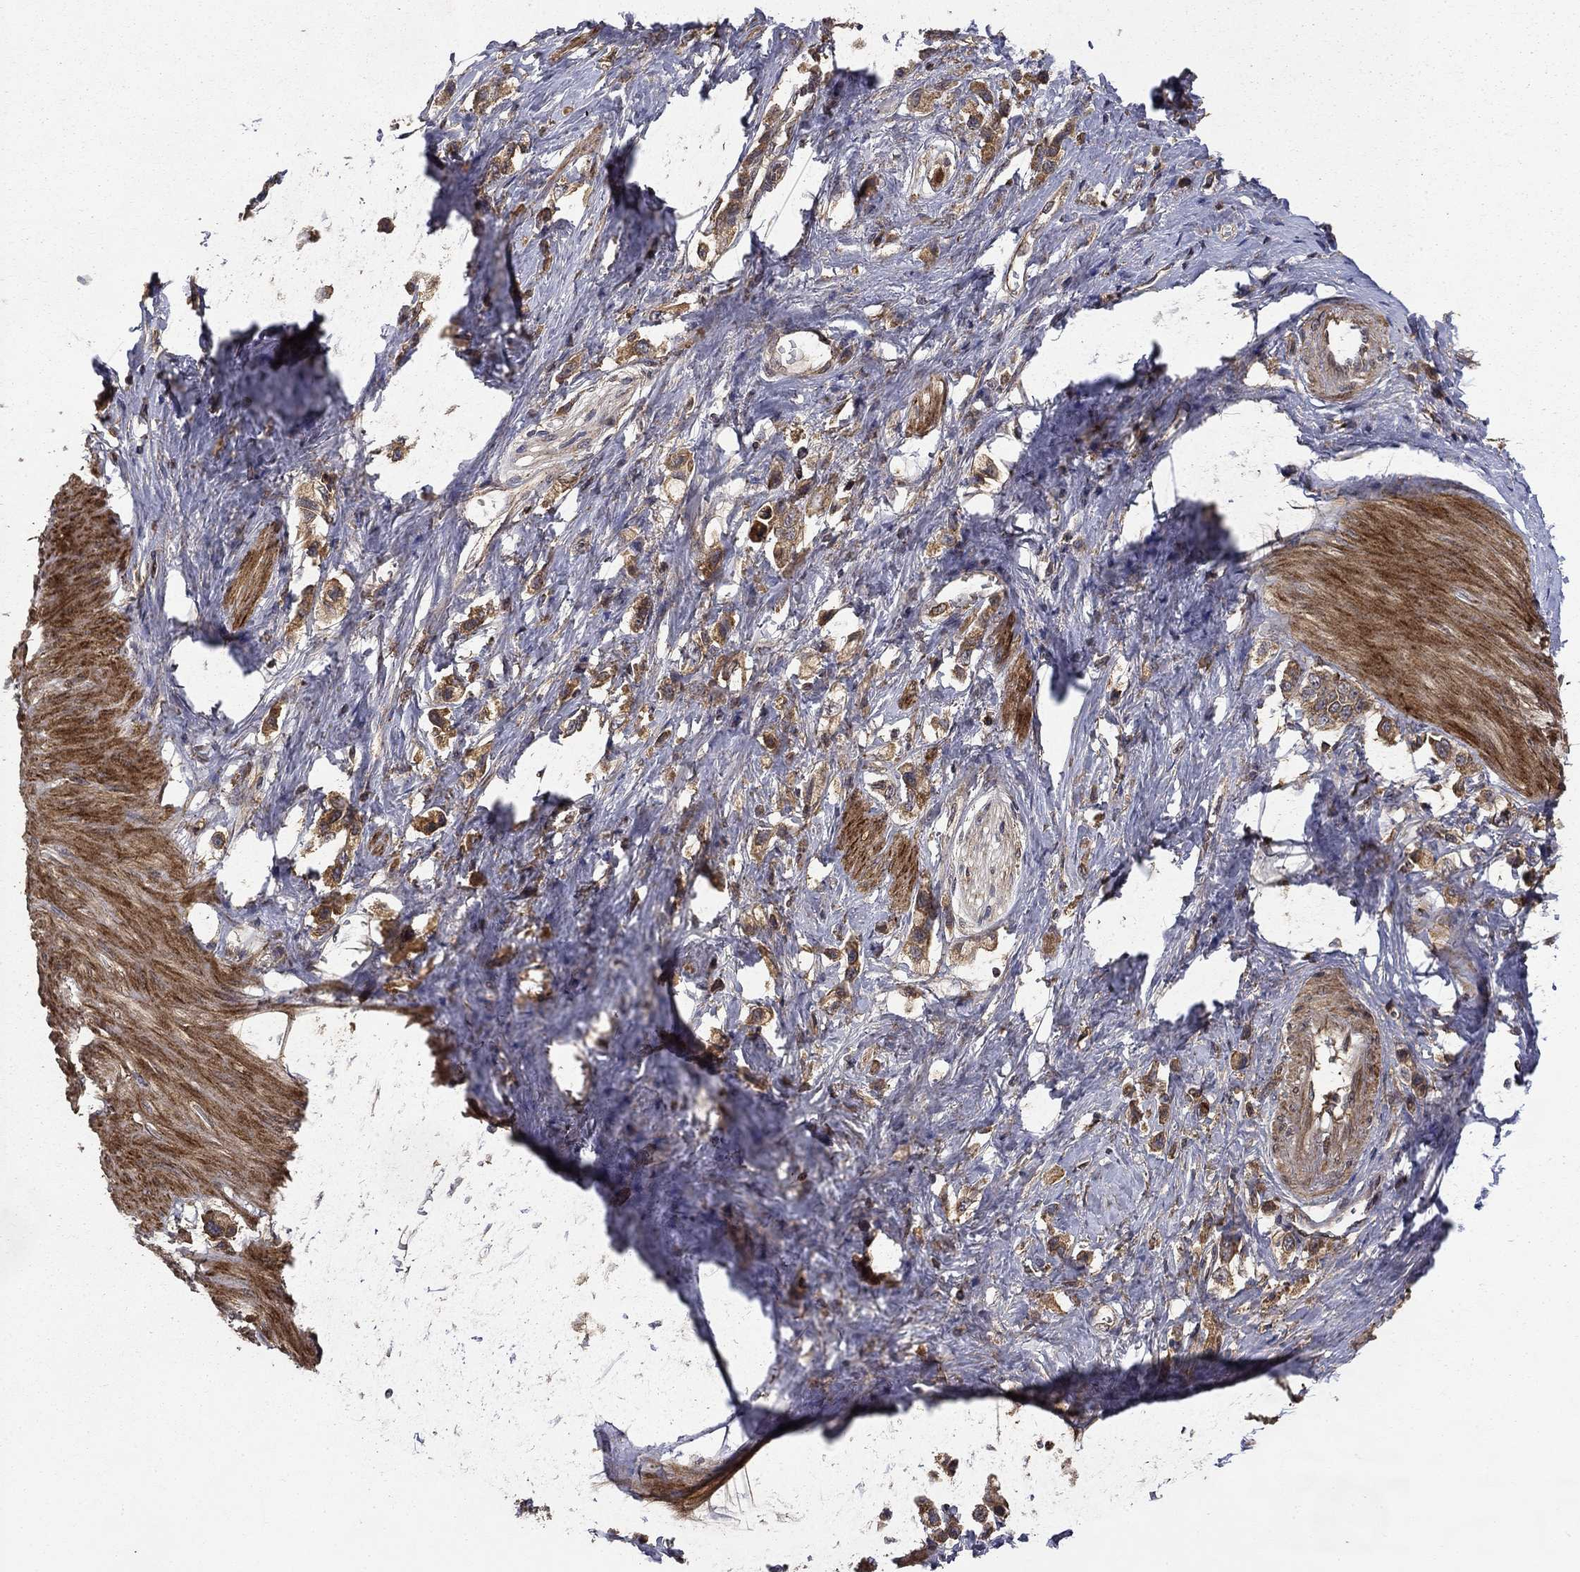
{"staining": {"intensity": "moderate", "quantity": "25%-75%", "location": "cytoplasmic/membranous"}, "tissue": "stomach cancer", "cell_type": "Tumor cells", "image_type": "cancer", "snomed": [{"axis": "morphology", "description": "Normal tissue, NOS"}, {"axis": "morphology", "description": "Adenocarcinoma, NOS"}, {"axis": "morphology", "description": "Adenocarcinoma, High grade"}, {"axis": "topography", "description": "Stomach, upper"}, {"axis": "topography", "description": "Stomach"}], "caption": "A brown stain highlights moderate cytoplasmic/membranous expression of a protein in human stomach high-grade adenocarcinoma tumor cells.", "gene": "BABAM2", "patient": {"sex": "female", "age": 65}}